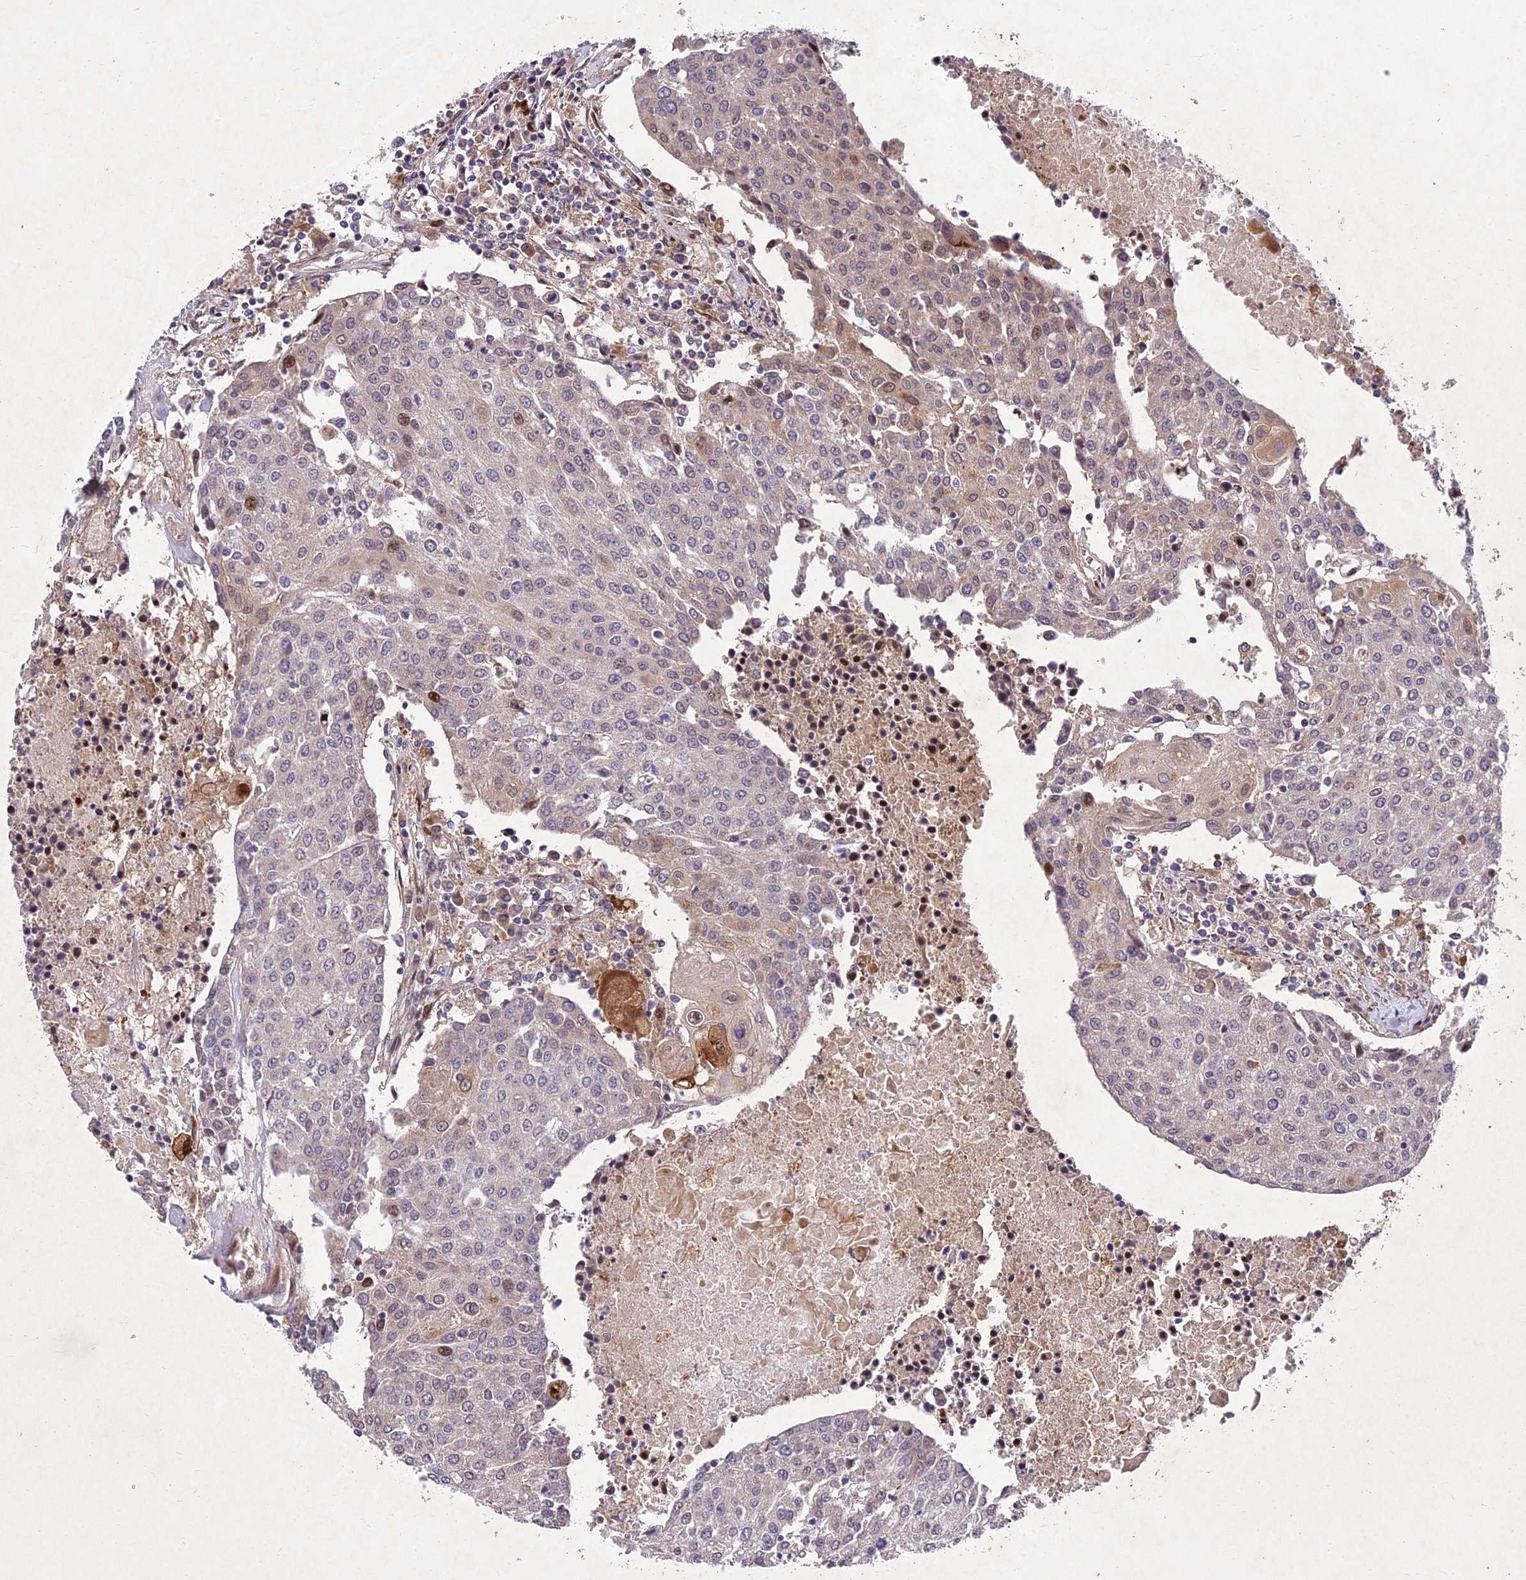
{"staining": {"intensity": "weak", "quantity": "<25%", "location": "nuclear"}, "tissue": "urothelial cancer", "cell_type": "Tumor cells", "image_type": "cancer", "snomed": [{"axis": "morphology", "description": "Urothelial carcinoma, High grade"}, {"axis": "topography", "description": "Urinary bladder"}], "caption": "Immunohistochemistry micrograph of neoplastic tissue: urothelial carcinoma (high-grade) stained with DAB displays no significant protein expression in tumor cells. (DAB immunohistochemistry (IHC) with hematoxylin counter stain).", "gene": "MKKS", "patient": {"sex": "female", "age": 85}}